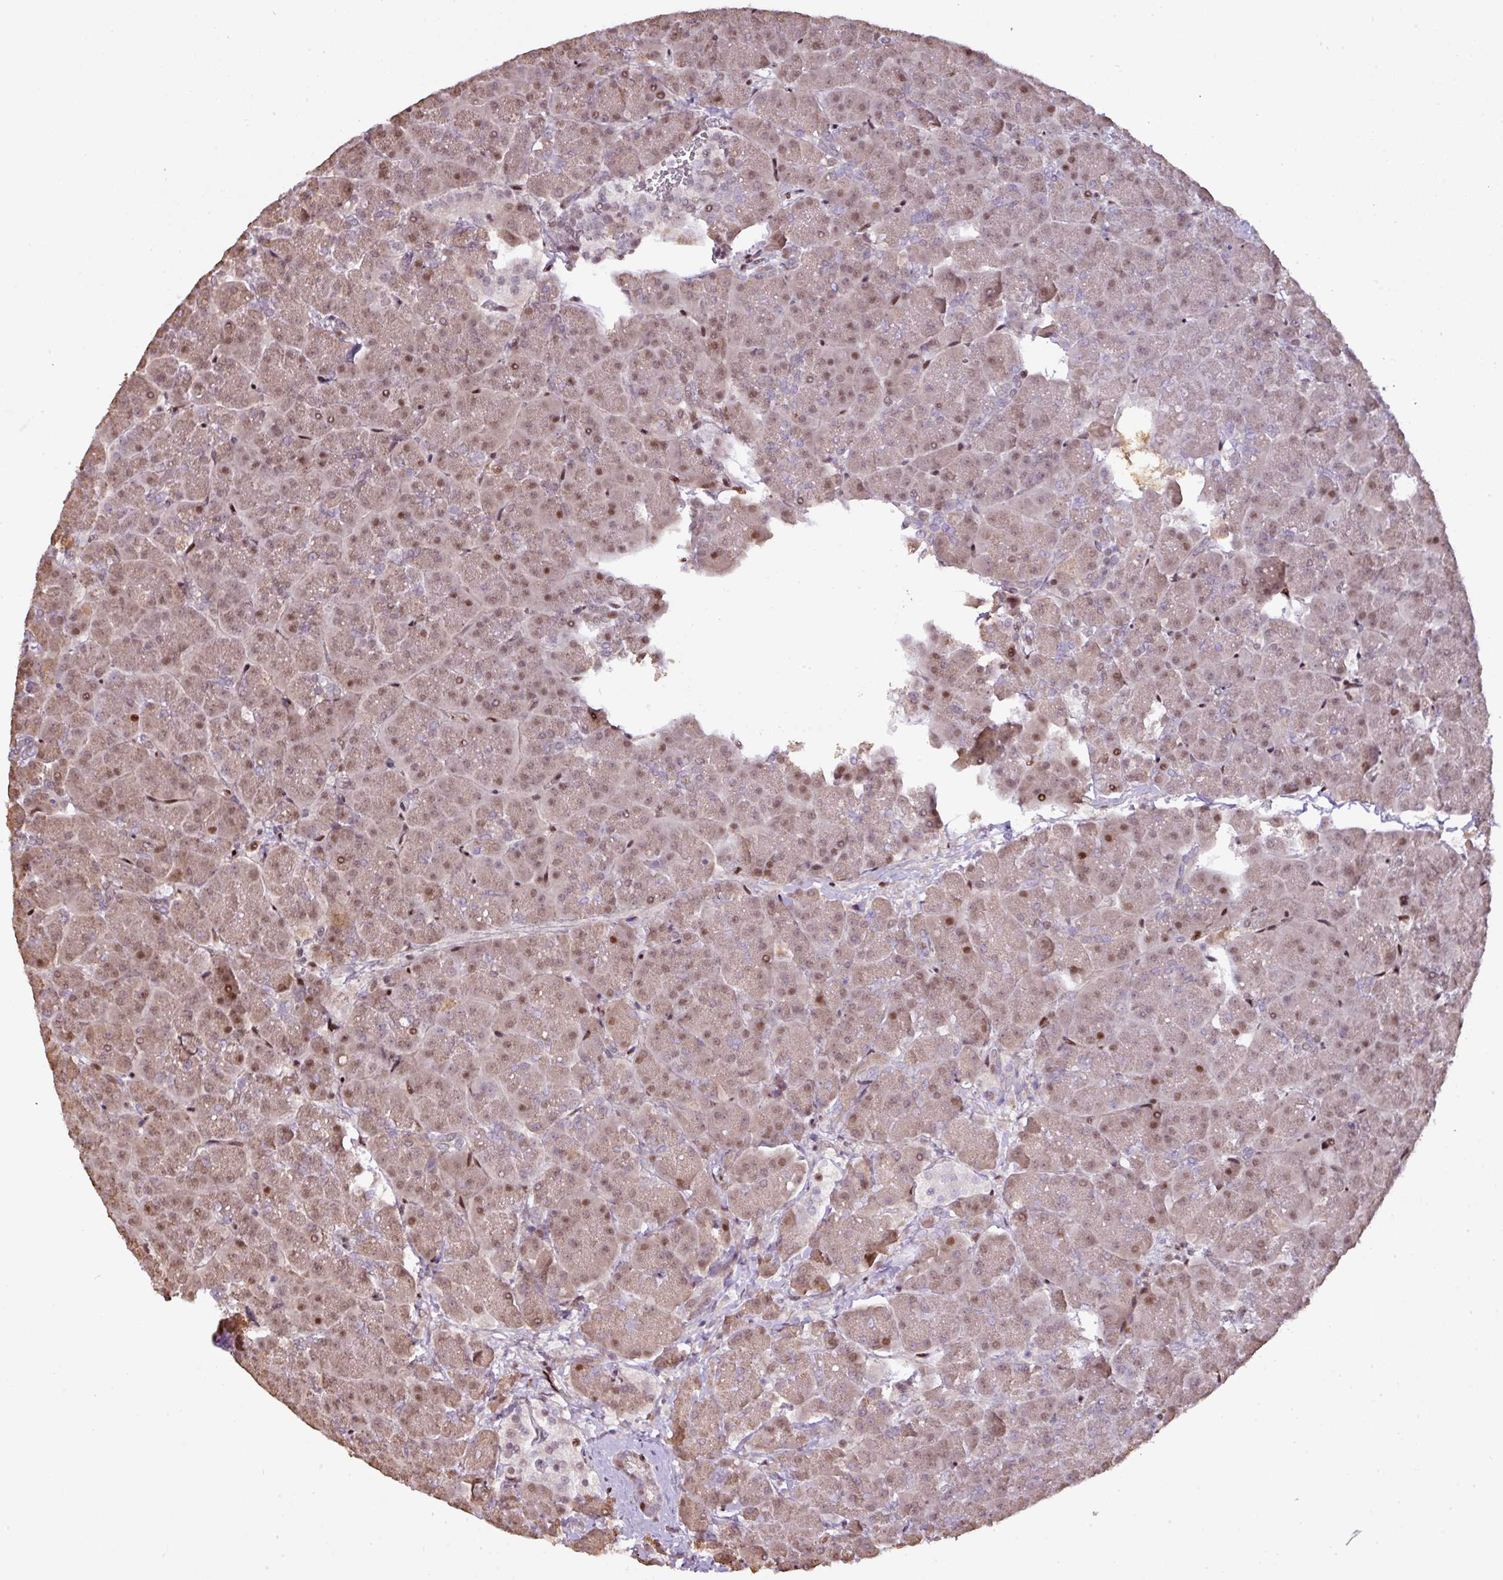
{"staining": {"intensity": "moderate", "quantity": ">75%", "location": "cytoplasmic/membranous,nuclear"}, "tissue": "pancreas", "cell_type": "Exocrine glandular cells", "image_type": "normal", "snomed": [{"axis": "morphology", "description": "Normal tissue, NOS"}, {"axis": "topography", "description": "Pancreas"}, {"axis": "topography", "description": "Peripheral nerve tissue"}], "caption": "Exocrine glandular cells reveal moderate cytoplasmic/membranous,nuclear positivity in approximately >75% of cells in unremarkable pancreas.", "gene": "MYSM1", "patient": {"sex": "male", "age": 54}}